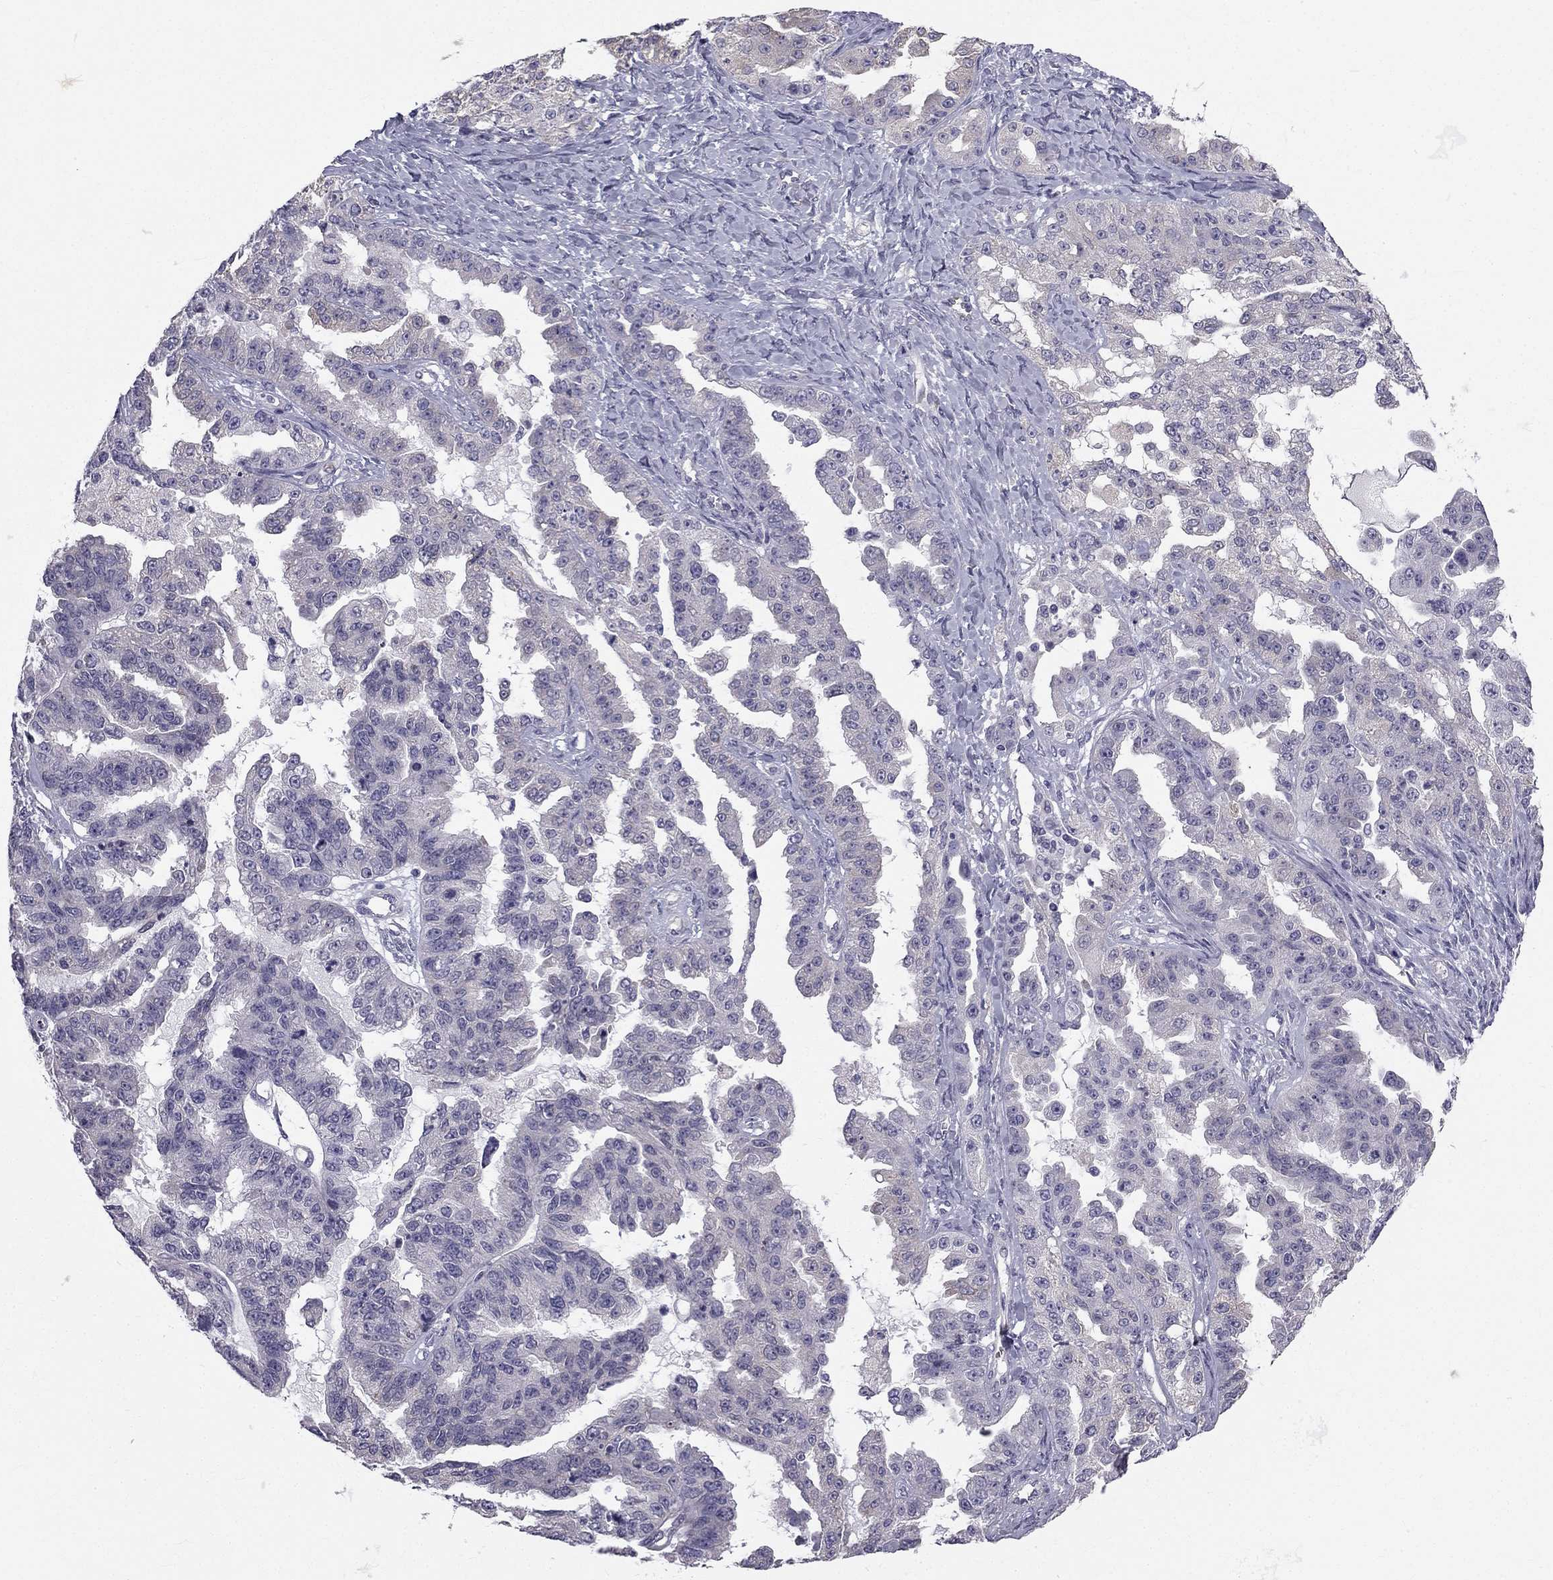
{"staining": {"intensity": "negative", "quantity": "none", "location": "none"}, "tissue": "ovarian cancer", "cell_type": "Tumor cells", "image_type": "cancer", "snomed": [{"axis": "morphology", "description": "Cystadenocarcinoma, serous, NOS"}, {"axis": "topography", "description": "Ovary"}], "caption": "Tumor cells show no significant protein positivity in ovarian cancer (serous cystadenocarcinoma).", "gene": "CCDC40", "patient": {"sex": "female", "age": 58}}